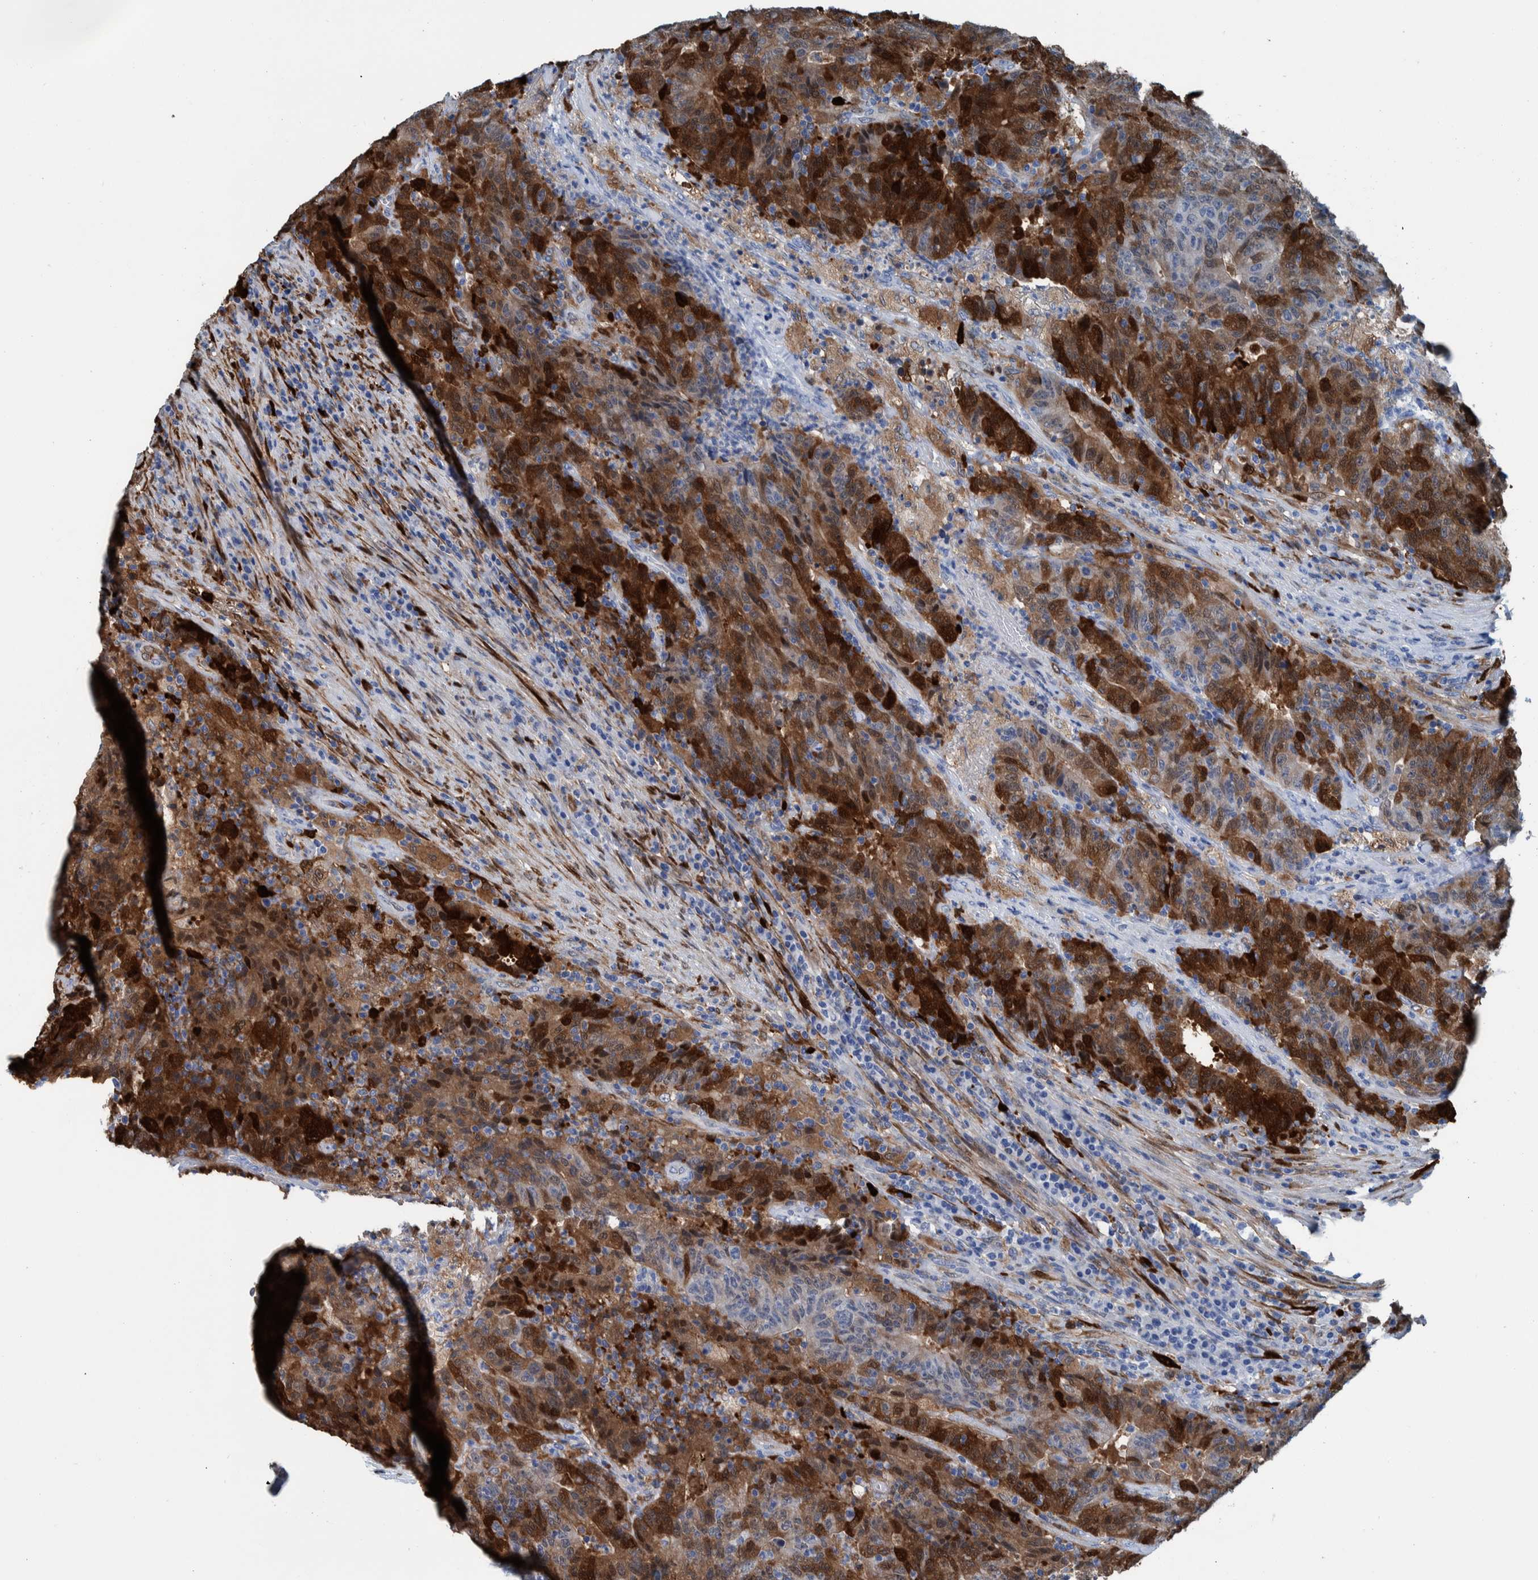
{"staining": {"intensity": "strong", "quantity": ">75%", "location": "cytoplasmic/membranous"}, "tissue": "colorectal cancer", "cell_type": "Tumor cells", "image_type": "cancer", "snomed": [{"axis": "morphology", "description": "Normal tissue, NOS"}, {"axis": "morphology", "description": "Adenocarcinoma, NOS"}, {"axis": "topography", "description": "Colon"}], "caption": "Approximately >75% of tumor cells in human colorectal adenocarcinoma show strong cytoplasmic/membranous protein expression as visualized by brown immunohistochemical staining.", "gene": "IDO1", "patient": {"sex": "female", "age": 75}}